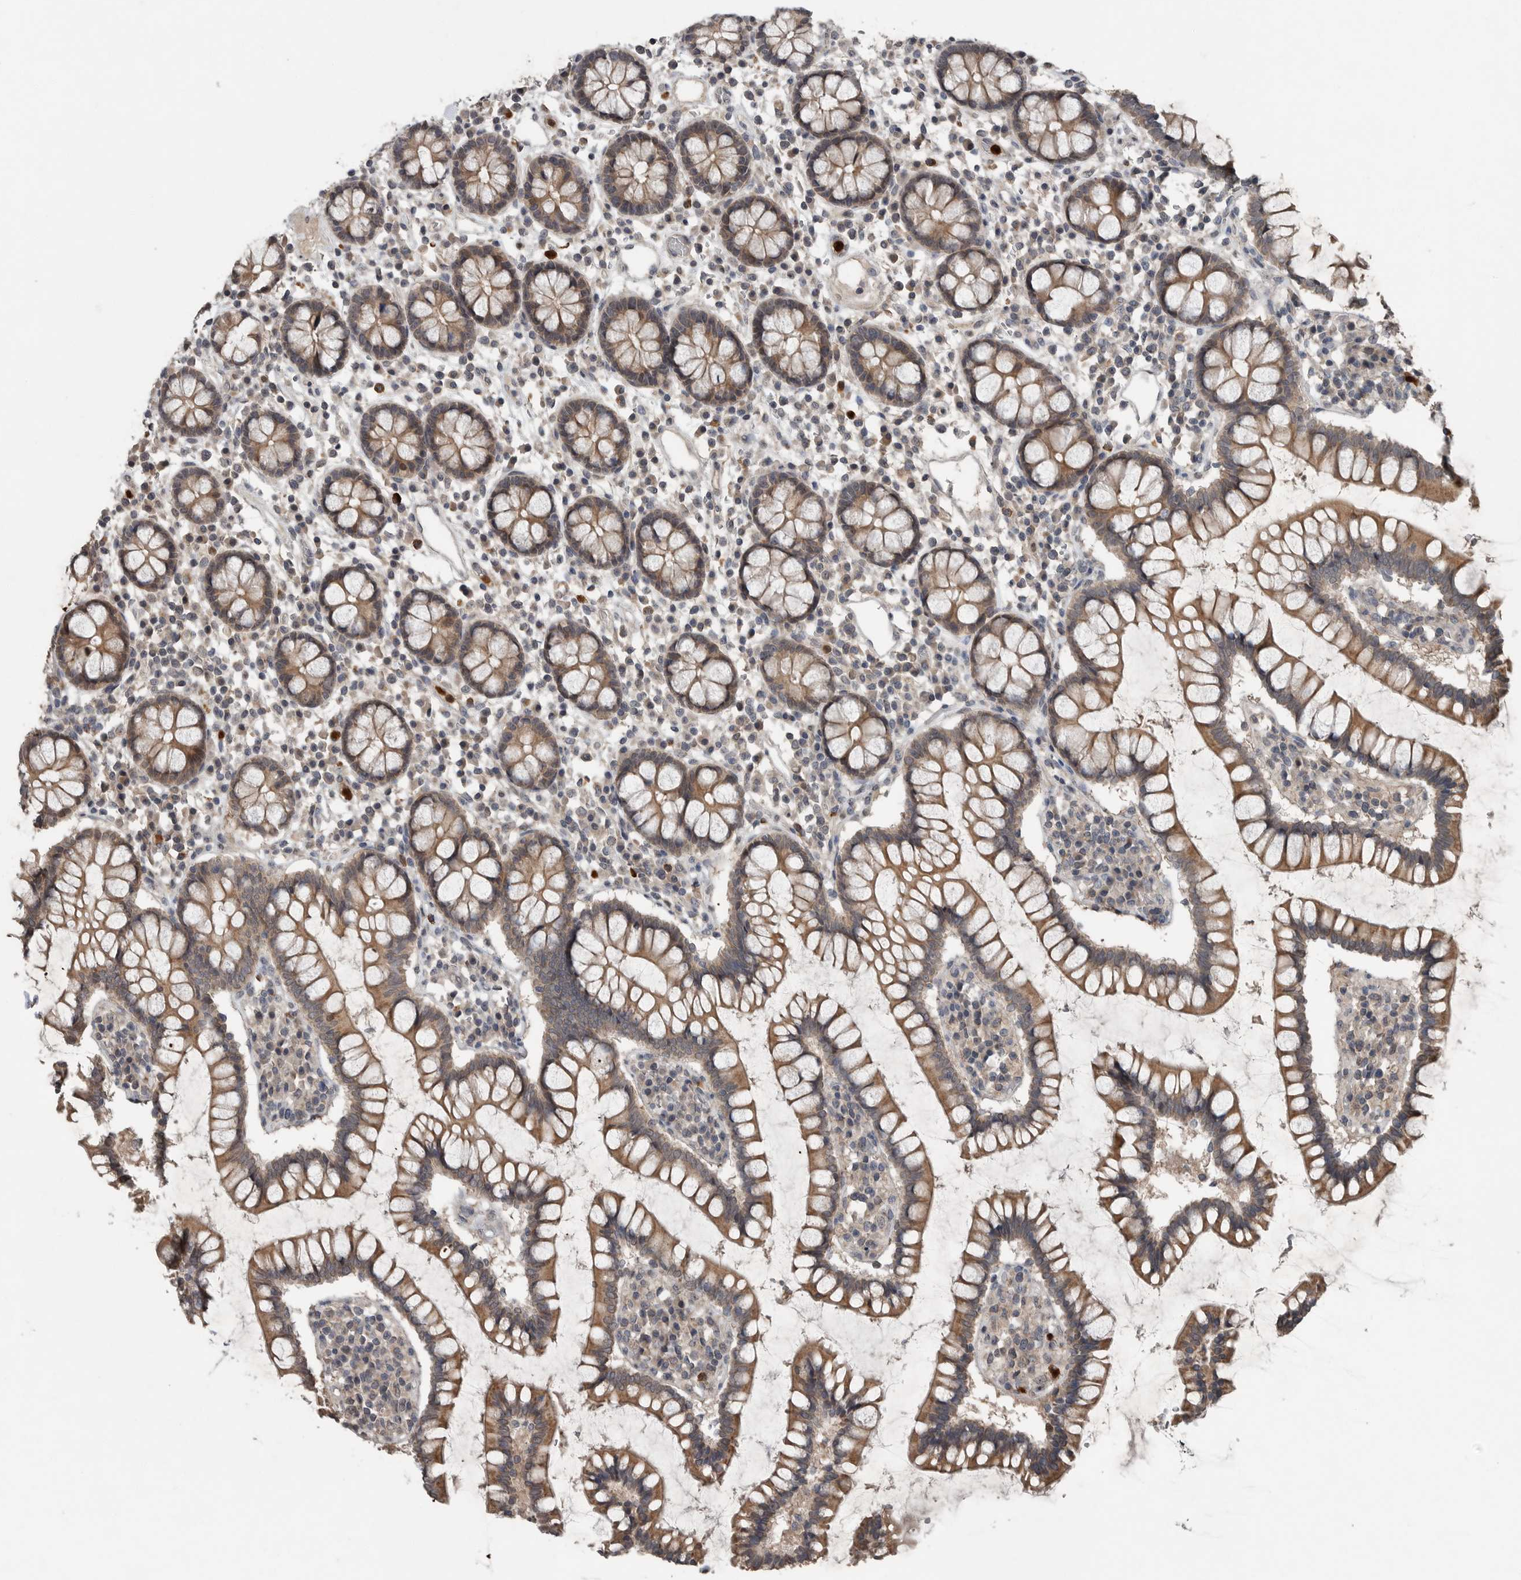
{"staining": {"intensity": "weak", "quantity": ">75%", "location": "cytoplasmic/membranous"}, "tissue": "colon", "cell_type": "Endothelial cells", "image_type": "normal", "snomed": [{"axis": "morphology", "description": "Normal tissue, NOS"}, {"axis": "topography", "description": "Colon"}], "caption": "The photomicrograph demonstrates immunohistochemical staining of normal colon. There is weak cytoplasmic/membranous expression is seen in about >75% of endothelial cells. (DAB IHC with brightfield microscopy, high magnification).", "gene": "SCP2", "patient": {"sex": "female", "age": 79}}